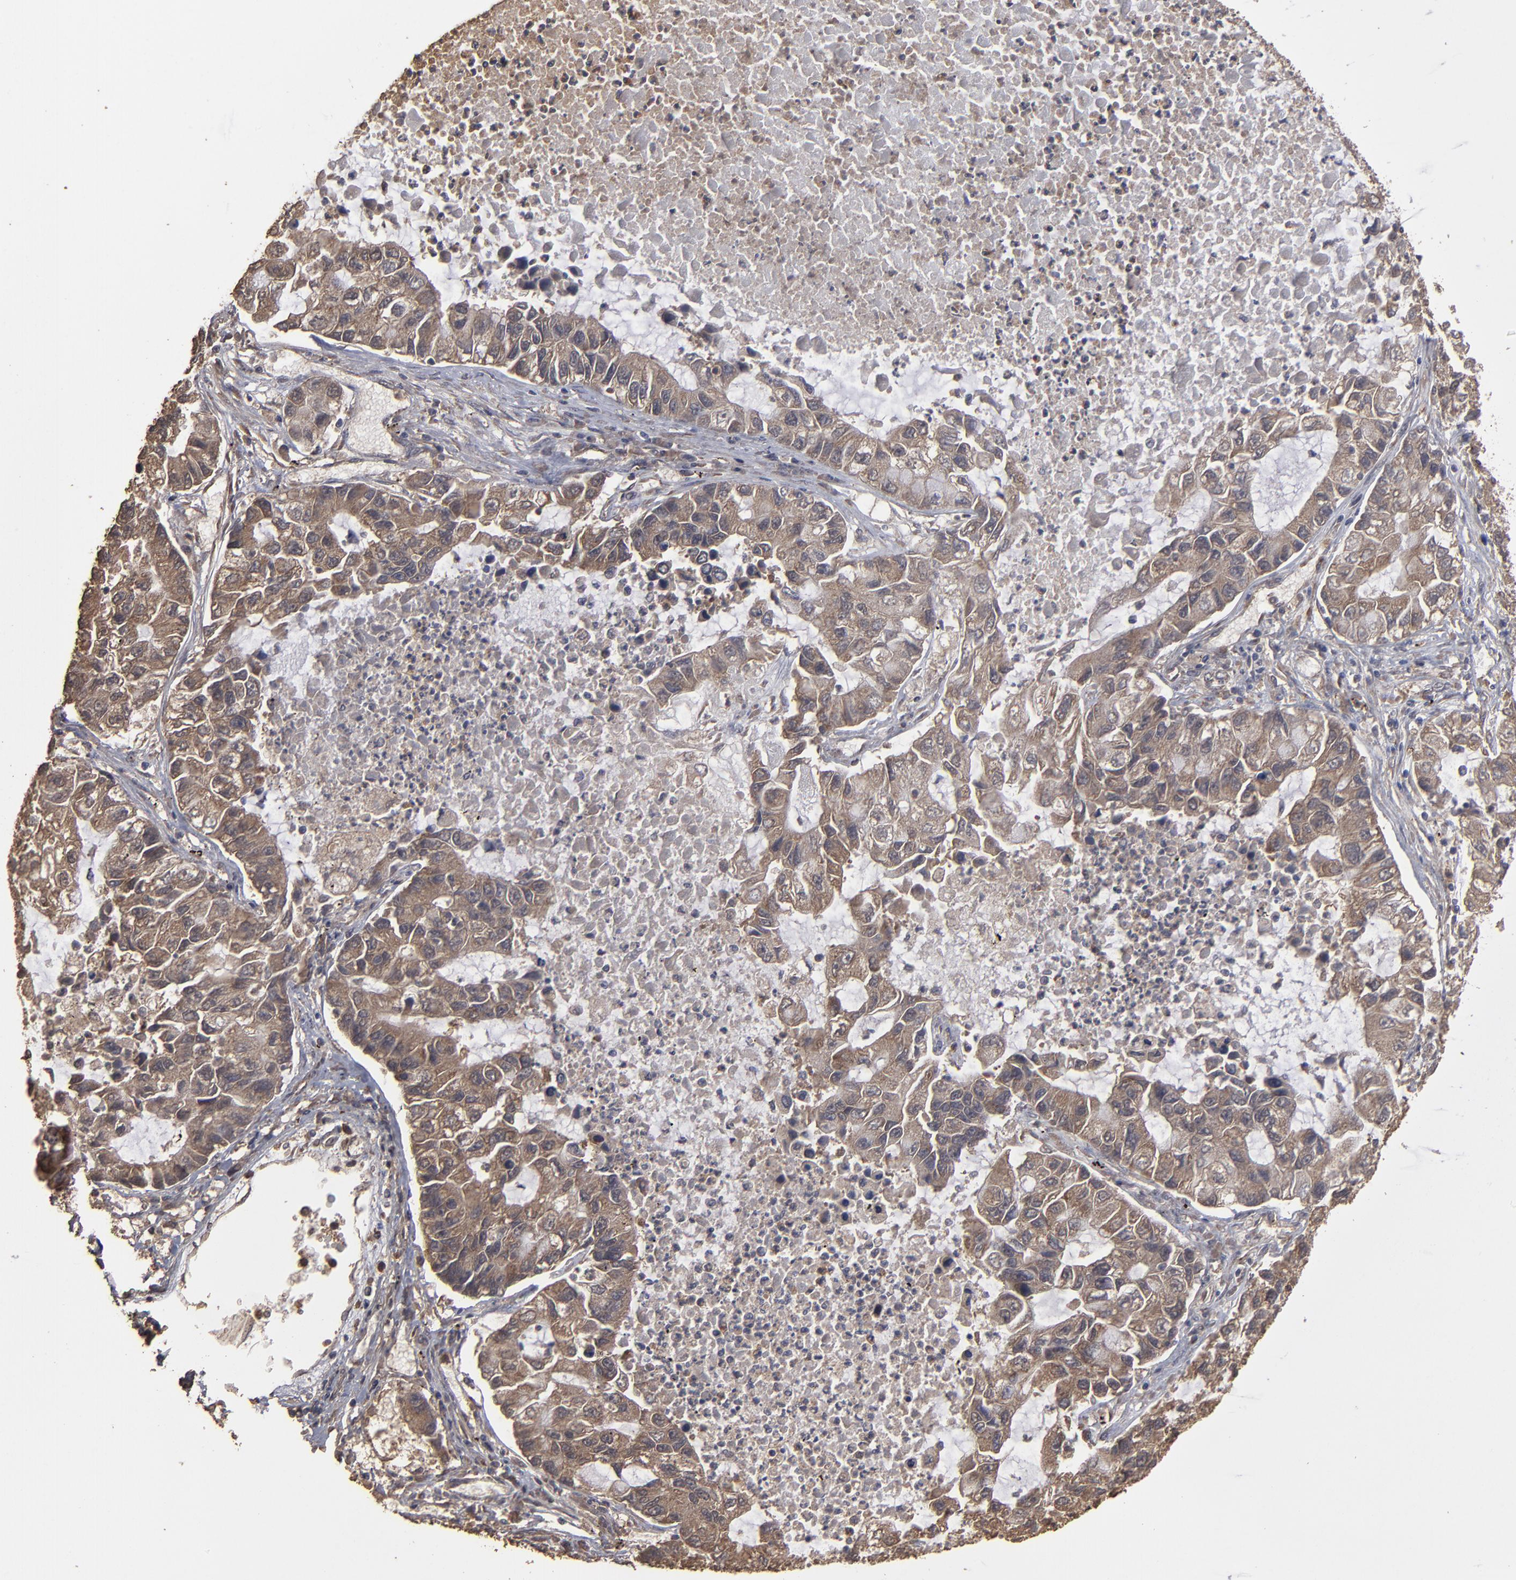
{"staining": {"intensity": "weak", "quantity": ">75%", "location": "cytoplasmic/membranous"}, "tissue": "lung cancer", "cell_type": "Tumor cells", "image_type": "cancer", "snomed": [{"axis": "morphology", "description": "Adenocarcinoma, NOS"}, {"axis": "topography", "description": "Lung"}], "caption": "Protein positivity by immunohistochemistry (IHC) reveals weak cytoplasmic/membranous positivity in approximately >75% of tumor cells in lung cancer (adenocarcinoma). (DAB = brown stain, brightfield microscopy at high magnification).", "gene": "MMP2", "patient": {"sex": "female", "age": 51}}